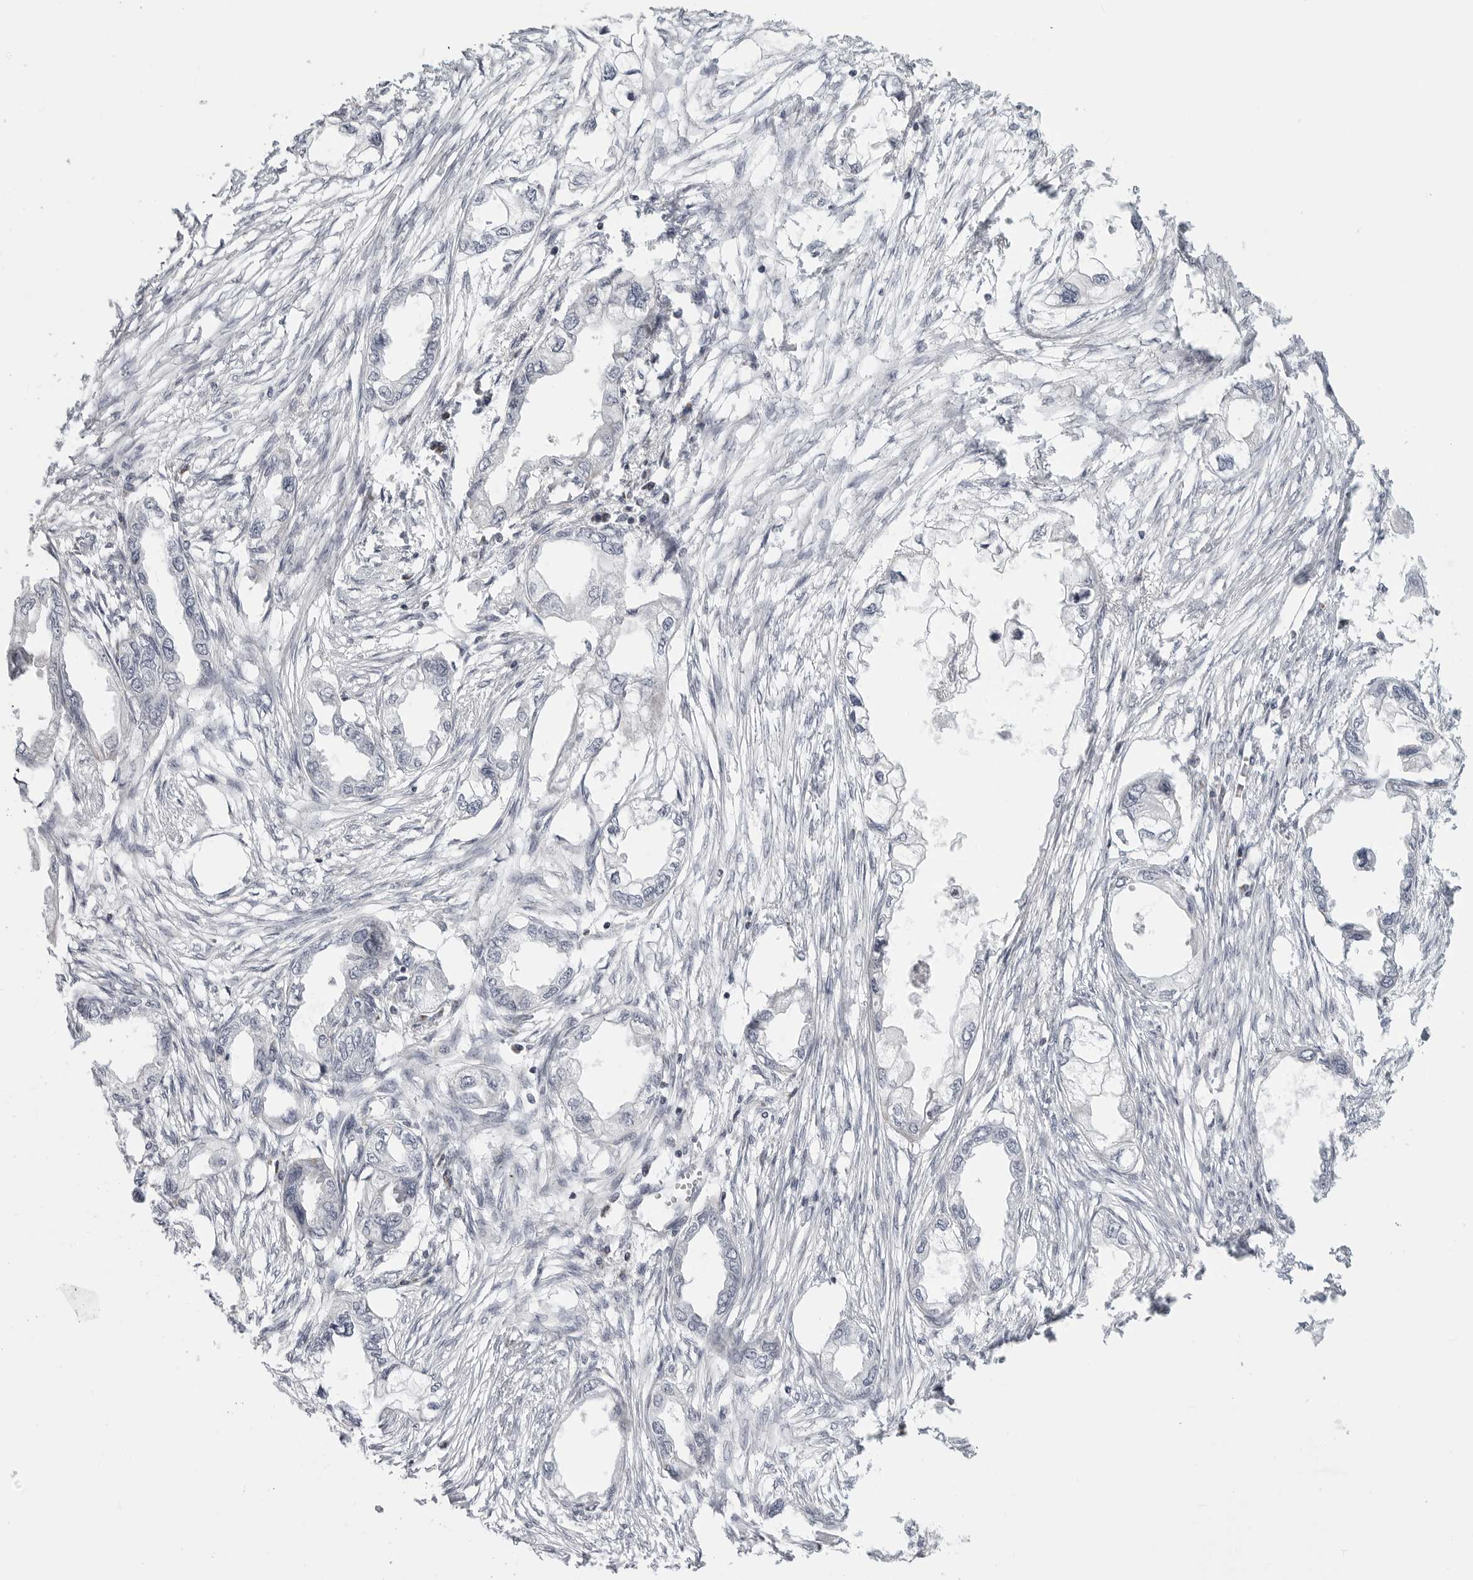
{"staining": {"intensity": "negative", "quantity": "none", "location": "none"}, "tissue": "endometrial cancer", "cell_type": "Tumor cells", "image_type": "cancer", "snomed": [{"axis": "morphology", "description": "Adenocarcinoma, NOS"}, {"axis": "morphology", "description": "Adenocarcinoma, metastatic, NOS"}, {"axis": "topography", "description": "Adipose tissue"}, {"axis": "topography", "description": "Endometrium"}], "caption": "This image is of endometrial cancer stained with immunohistochemistry (IHC) to label a protein in brown with the nuclei are counter-stained blue. There is no staining in tumor cells.", "gene": "MAP7D1", "patient": {"sex": "female", "age": 67}}